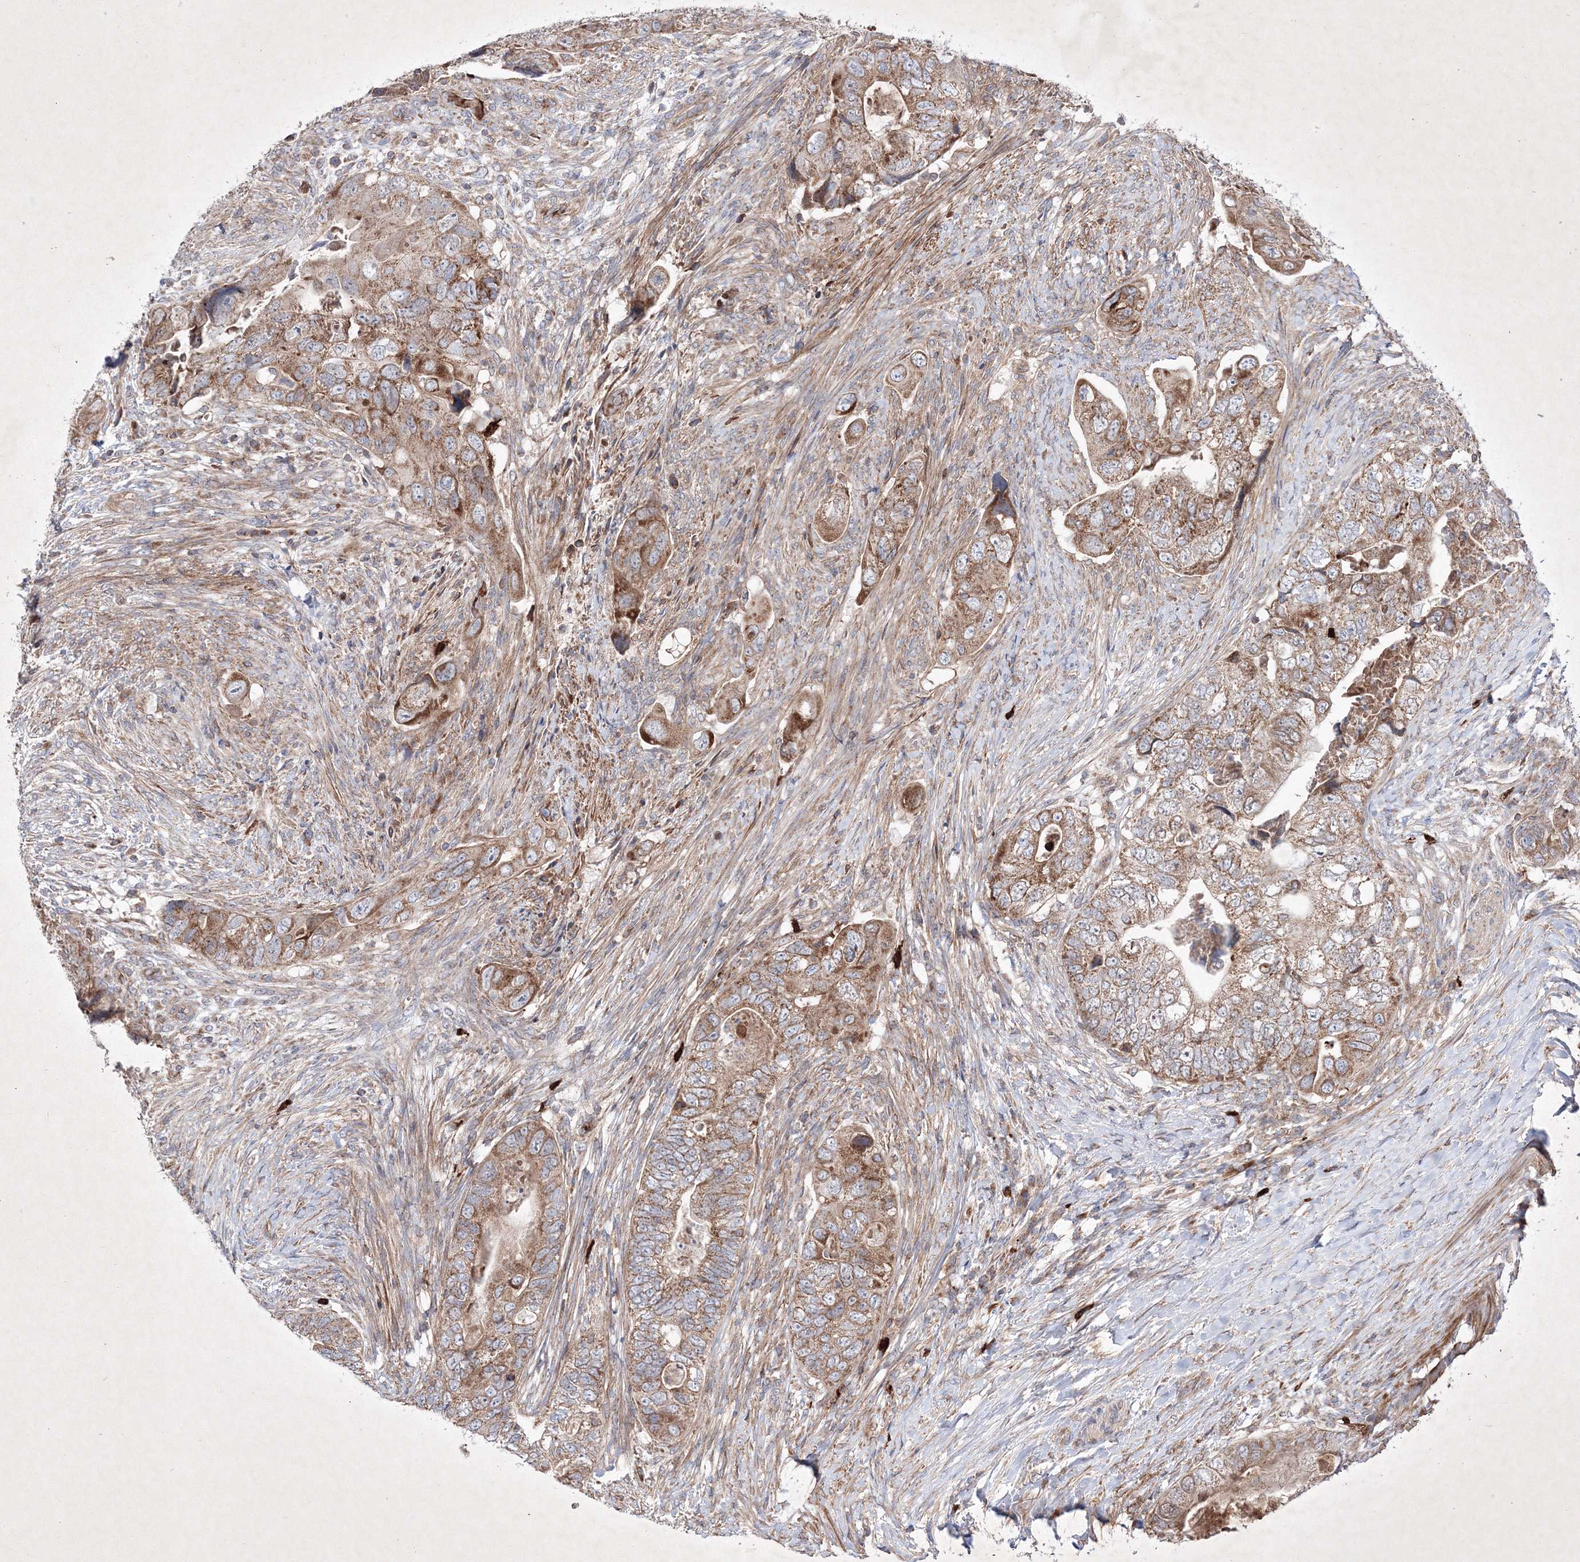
{"staining": {"intensity": "moderate", "quantity": ">75%", "location": "cytoplasmic/membranous"}, "tissue": "colorectal cancer", "cell_type": "Tumor cells", "image_type": "cancer", "snomed": [{"axis": "morphology", "description": "Adenocarcinoma, NOS"}, {"axis": "topography", "description": "Rectum"}], "caption": "Immunohistochemistry image of neoplastic tissue: human adenocarcinoma (colorectal) stained using IHC displays medium levels of moderate protein expression localized specifically in the cytoplasmic/membranous of tumor cells, appearing as a cytoplasmic/membranous brown color.", "gene": "OPA1", "patient": {"sex": "male", "age": 63}}